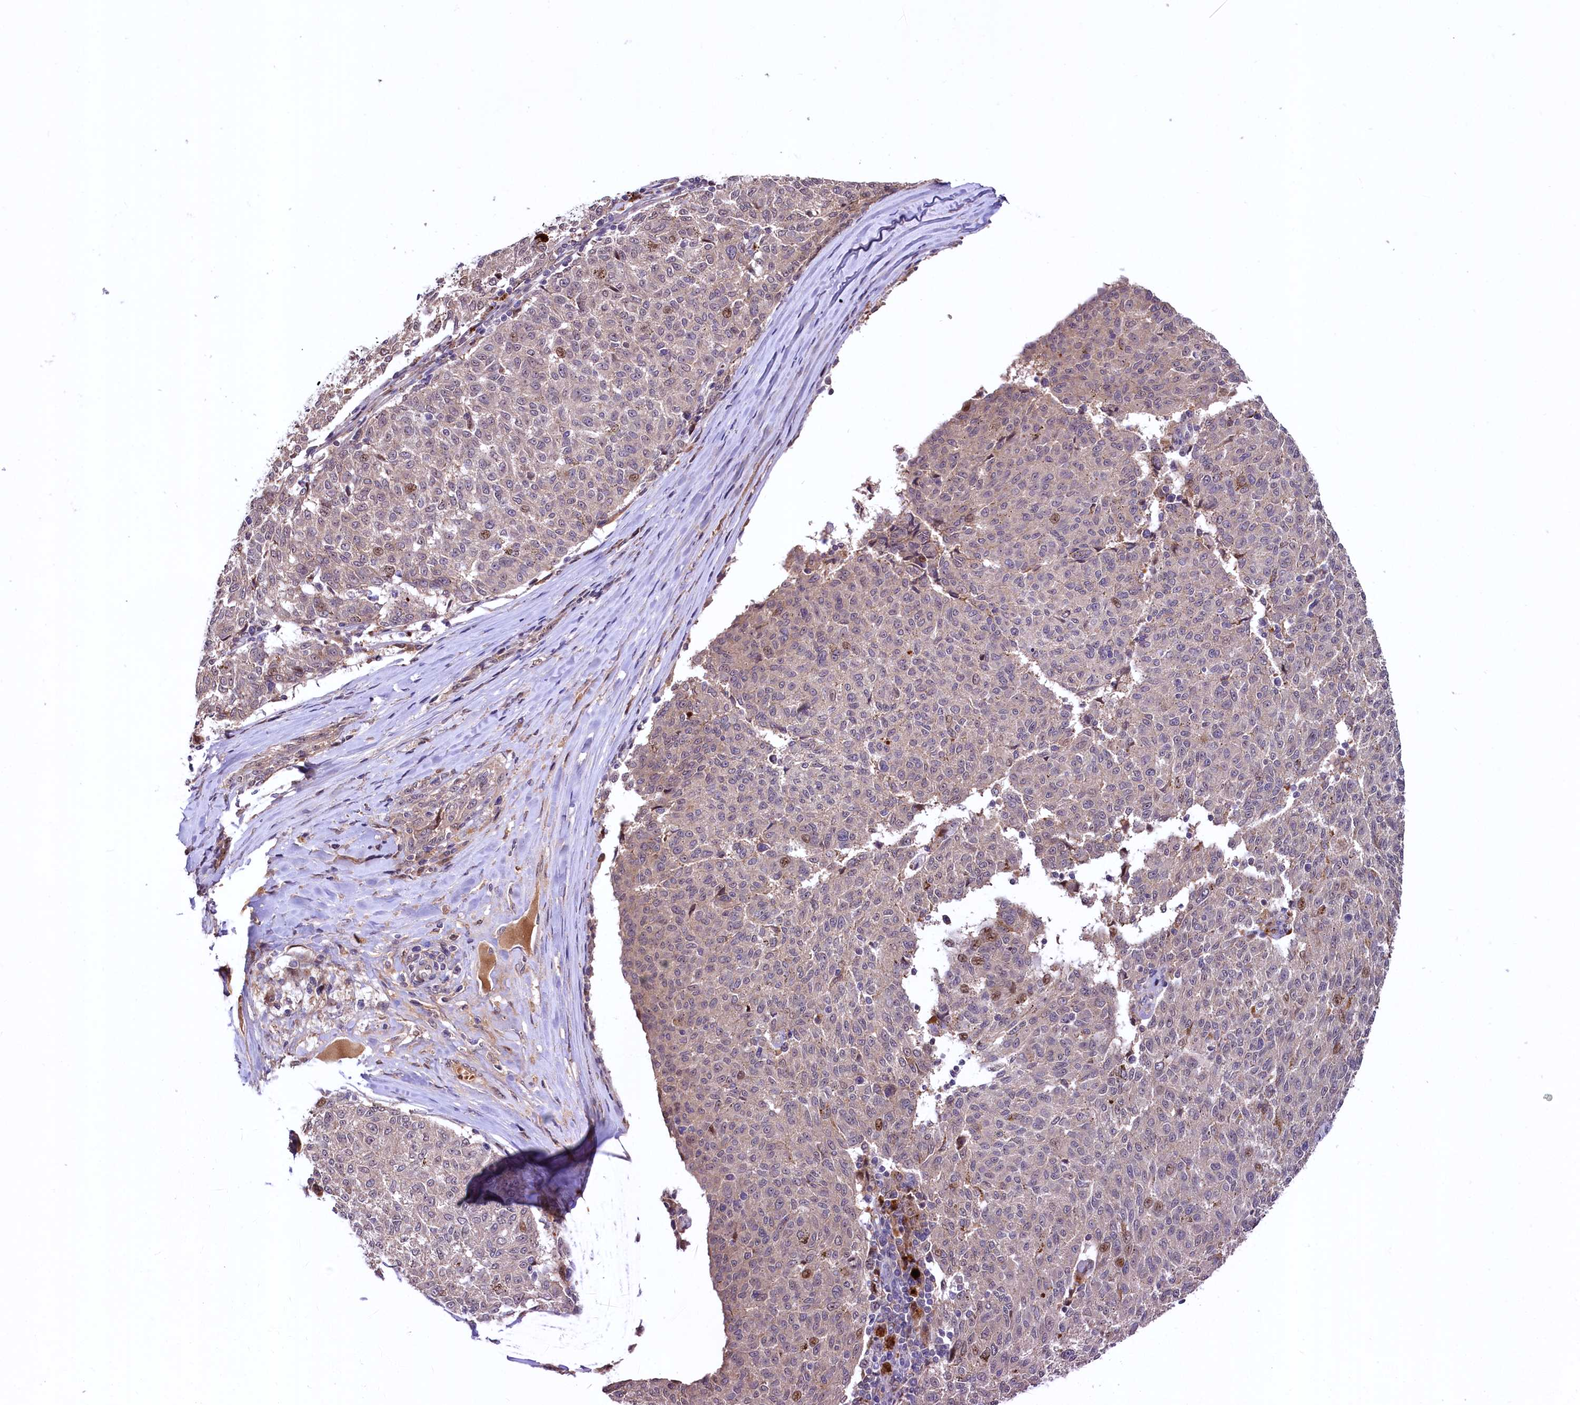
{"staining": {"intensity": "weak", "quantity": "25%-75%", "location": "cytoplasmic/membranous,nuclear"}, "tissue": "melanoma", "cell_type": "Tumor cells", "image_type": "cancer", "snomed": [{"axis": "morphology", "description": "Malignant melanoma, NOS"}, {"axis": "topography", "description": "Skin"}], "caption": "Weak cytoplasmic/membranous and nuclear positivity is present in about 25%-75% of tumor cells in melanoma.", "gene": "N4BP2L1", "patient": {"sex": "female", "age": 72}}